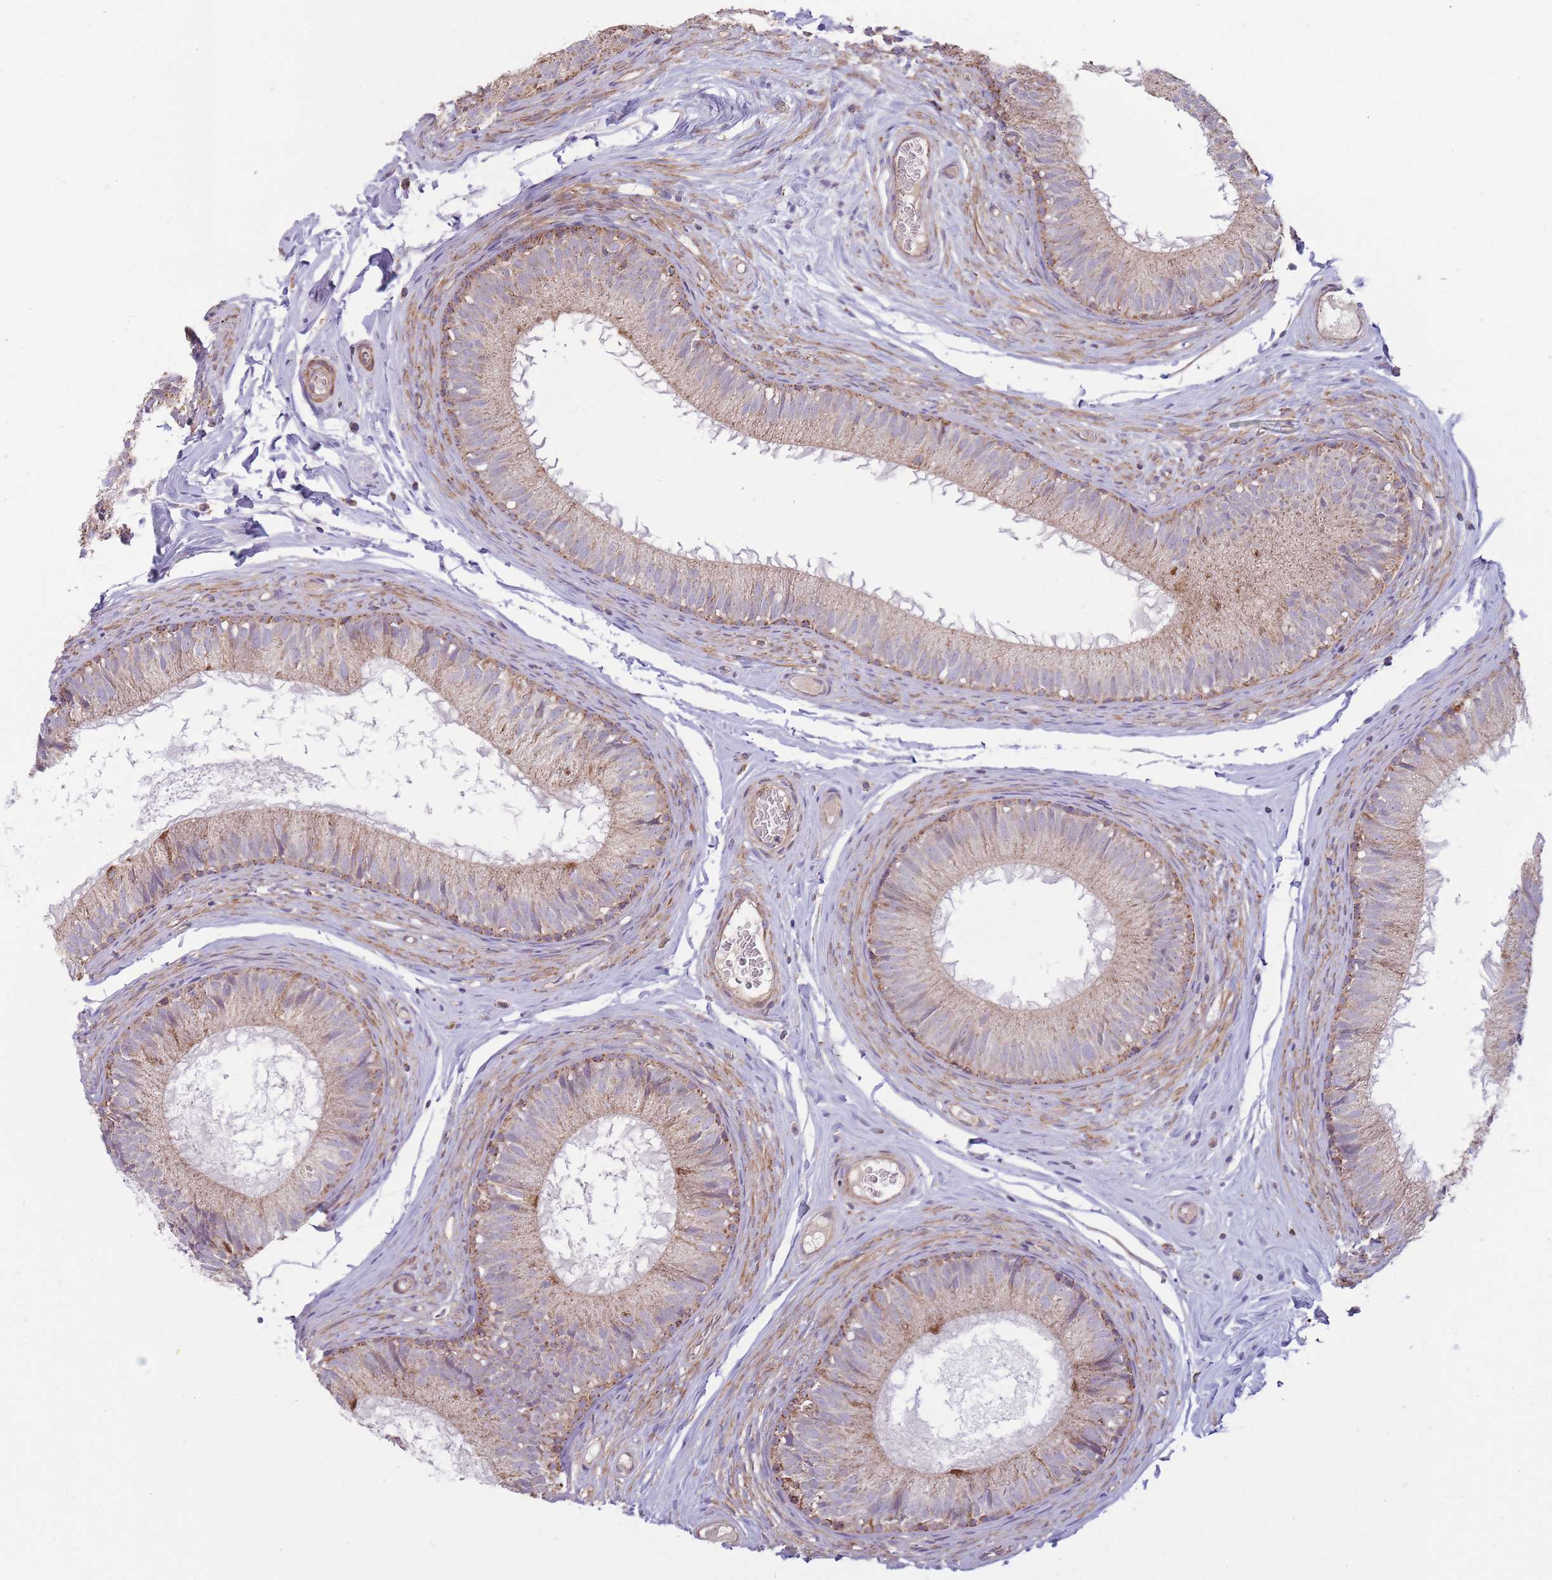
{"staining": {"intensity": "moderate", "quantity": ">75%", "location": "cytoplasmic/membranous"}, "tissue": "epididymis", "cell_type": "Glandular cells", "image_type": "normal", "snomed": [{"axis": "morphology", "description": "Normal tissue, NOS"}, {"axis": "topography", "description": "Epididymis"}], "caption": "Protein expression analysis of unremarkable epididymis demonstrates moderate cytoplasmic/membranous staining in about >75% of glandular cells.", "gene": "KIF16B", "patient": {"sex": "male", "age": 25}}